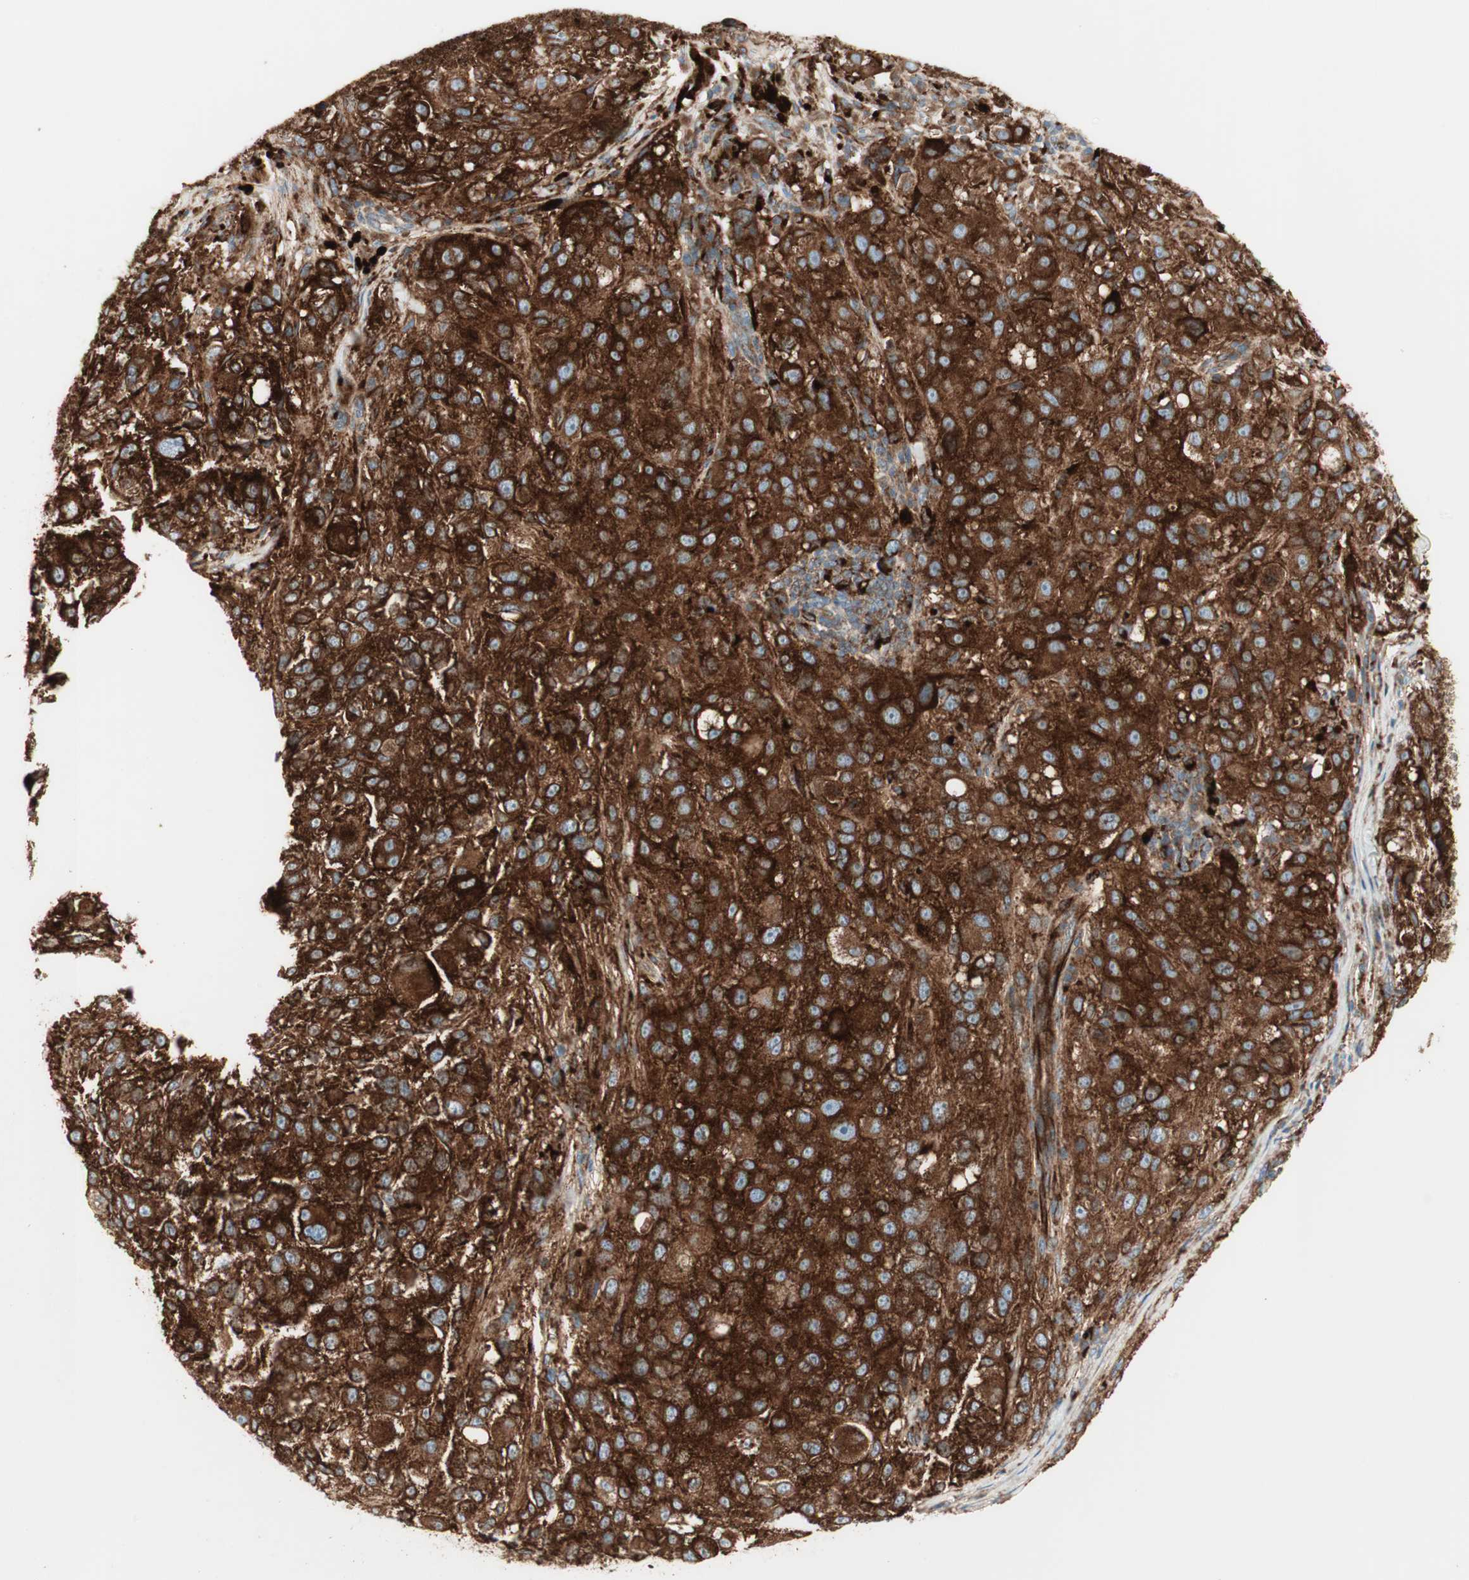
{"staining": {"intensity": "strong", "quantity": "25%-75%", "location": "cytoplasmic/membranous"}, "tissue": "melanoma", "cell_type": "Tumor cells", "image_type": "cancer", "snomed": [{"axis": "morphology", "description": "Necrosis, NOS"}, {"axis": "morphology", "description": "Malignant melanoma, NOS"}, {"axis": "topography", "description": "Skin"}], "caption": "Approximately 25%-75% of tumor cells in human malignant melanoma demonstrate strong cytoplasmic/membranous protein staining as visualized by brown immunohistochemical staining.", "gene": "ATP6V1G1", "patient": {"sex": "female", "age": 87}}